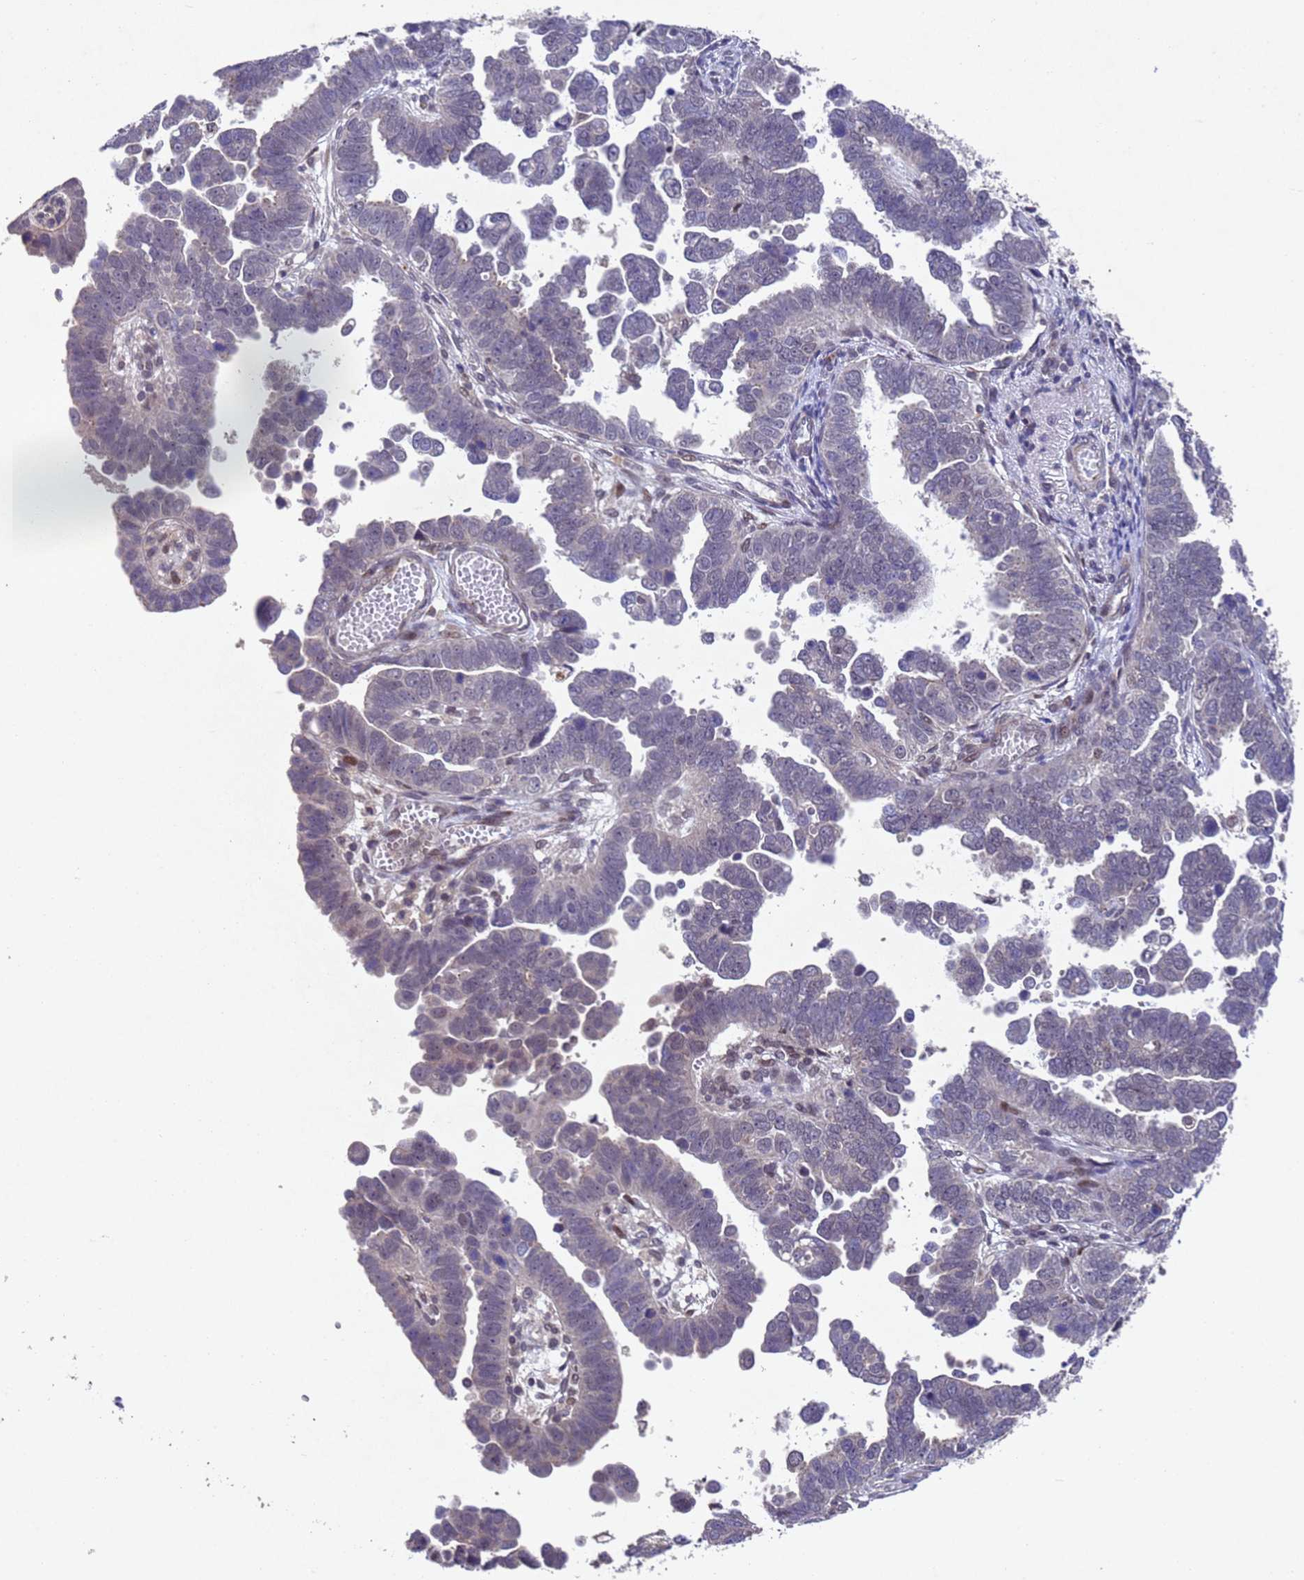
{"staining": {"intensity": "negative", "quantity": "none", "location": "none"}, "tissue": "endometrial cancer", "cell_type": "Tumor cells", "image_type": "cancer", "snomed": [{"axis": "morphology", "description": "Adenocarcinoma, NOS"}, {"axis": "topography", "description": "Endometrium"}], "caption": "This is an IHC image of human adenocarcinoma (endometrial). There is no positivity in tumor cells.", "gene": "TBK1", "patient": {"sex": "female", "age": 75}}